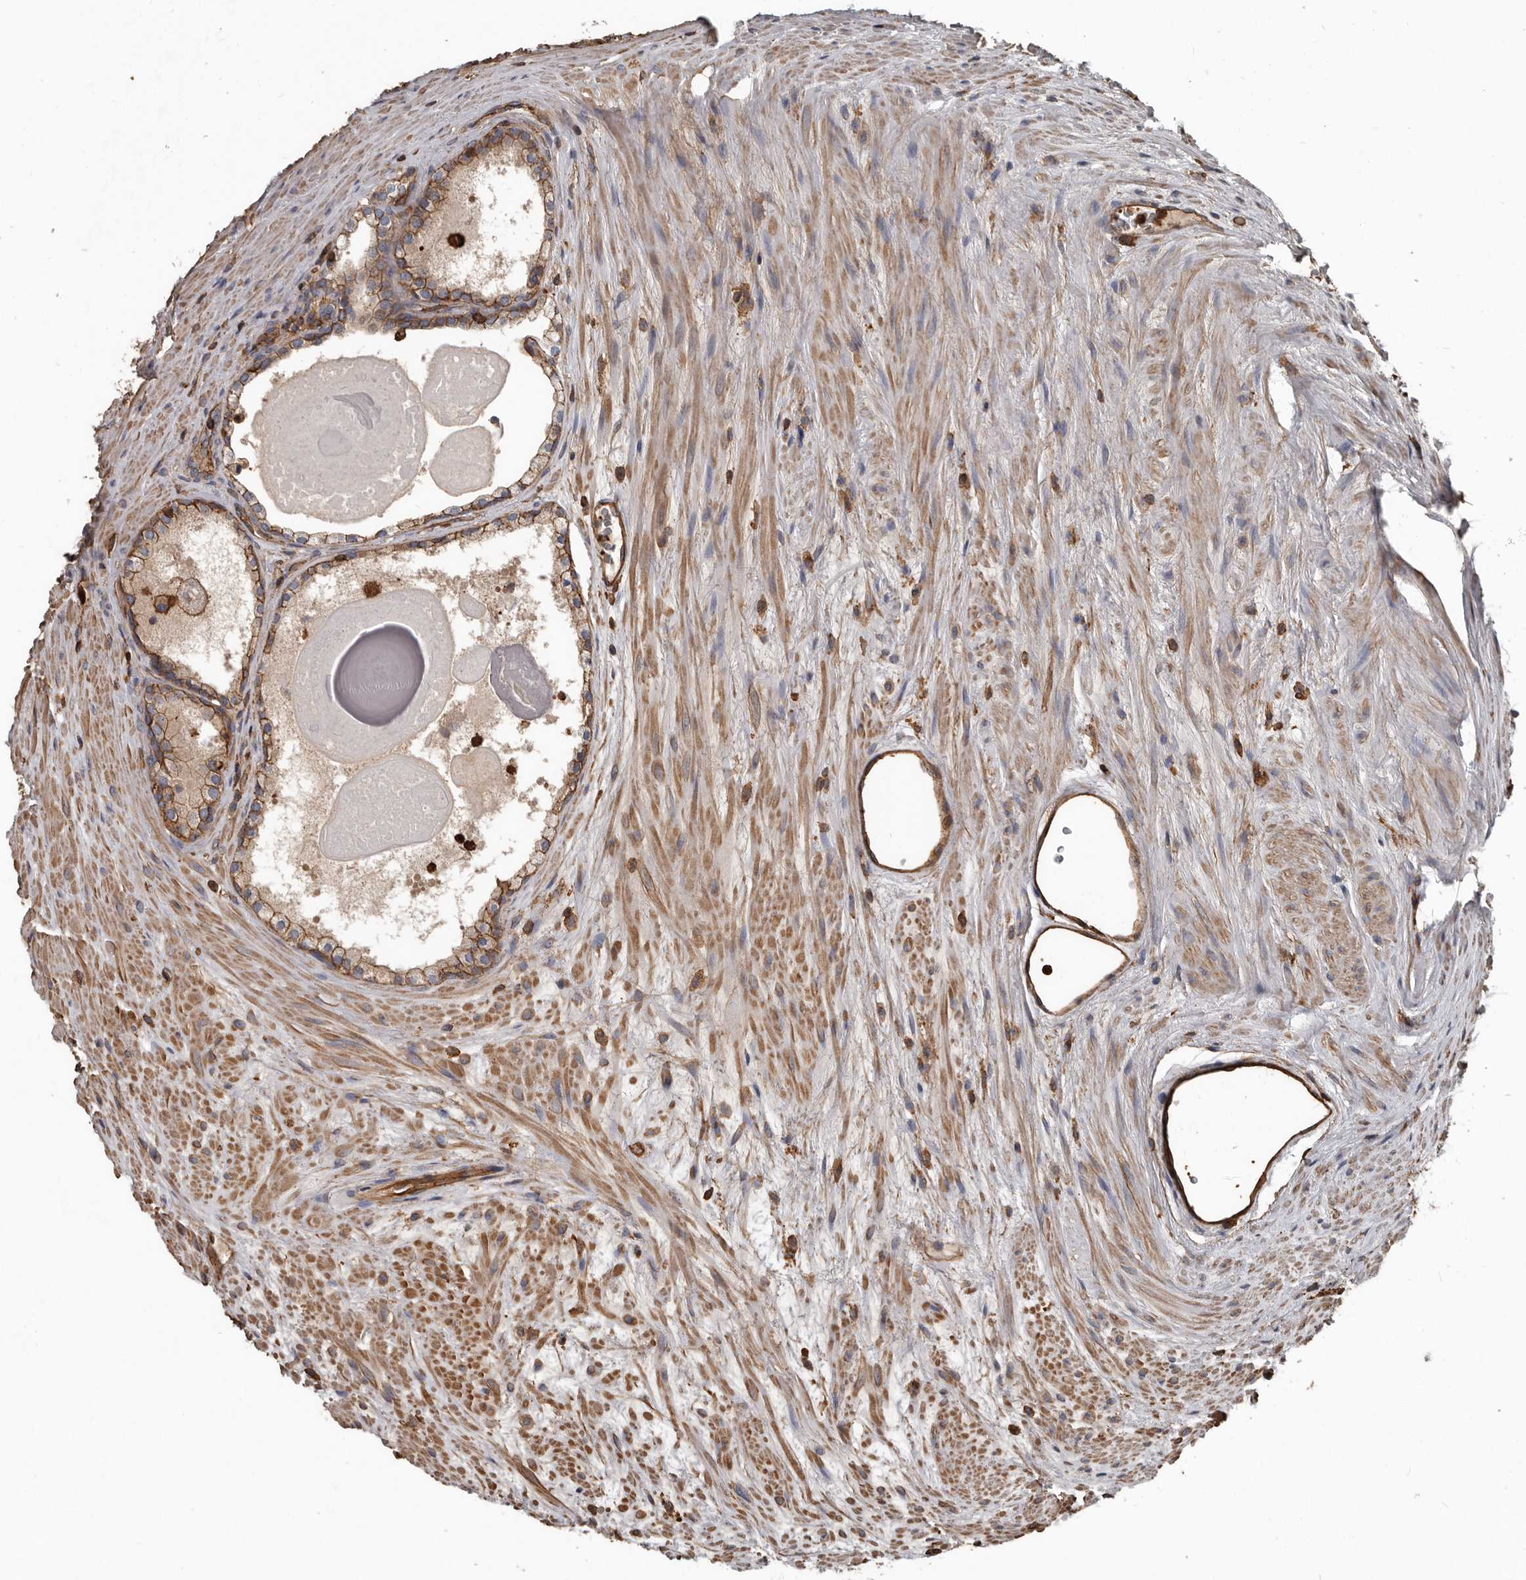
{"staining": {"intensity": "moderate", "quantity": ">75%", "location": "cytoplasmic/membranous"}, "tissue": "prostate cancer", "cell_type": "Tumor cells", "image_type": "cancer", "snomed": [{"axis": "morphology", "description": "Normal morphology"}, {"axis": "morphology", "description": "Adenocarcinoma, Low grade"}, {"axis": "topography", "description": "Prostate"}], "caption": "Moderate cytoplasmic/membranous protein staining is seen in about >75% of tumor cells in prostate cancer (adenocarcinoma (low-grade)).", "gene": "DENND6B", "patient": {"sex": "male", "age": 72}}